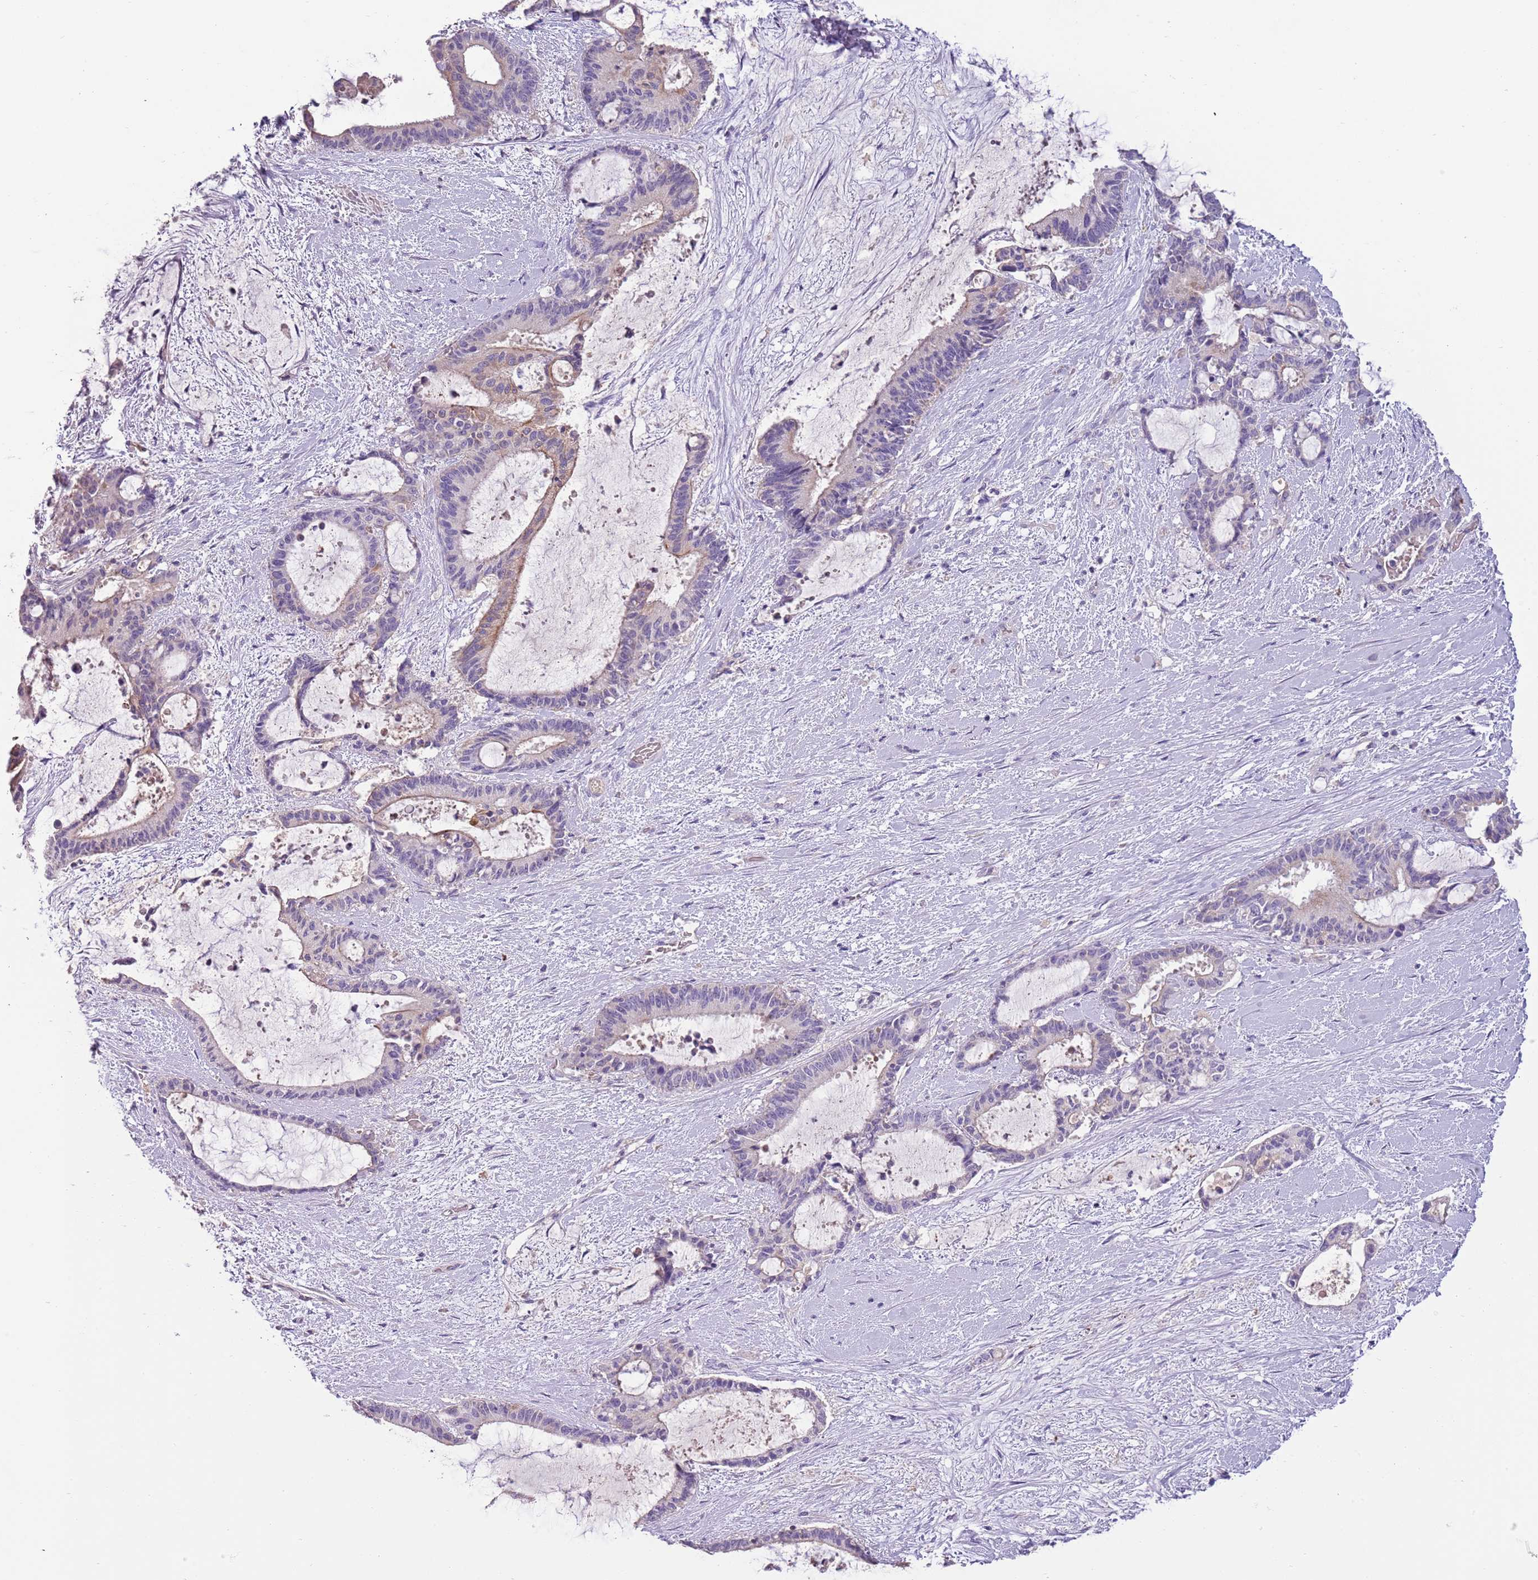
{"staining": {"intensity": "moderate", "quantity": "<25%", "location": "cytoplasmic/membranous"}, "tissue": "liver cancer", "cell_type": "Tumor cells", "image_type": "cancer", "snomed": [{"axis": "morphology", "description": "Normal tissue, NOS"}, {"axis": "morphology", "description": "Cholangiocarcinoma"}, {"axis": "topography", "description": "Liver"}, {"axis": "topography", "description": "Peripheral nerve tissue"}], "caption": "Protein expression analysis of cholangiocarcinoma (liver) shows moderate cytoplasmic/membranous staining in approximately <25% of tumor cells.", "gene": "HES3", "patient": {"sex": "female", "age": 73}}